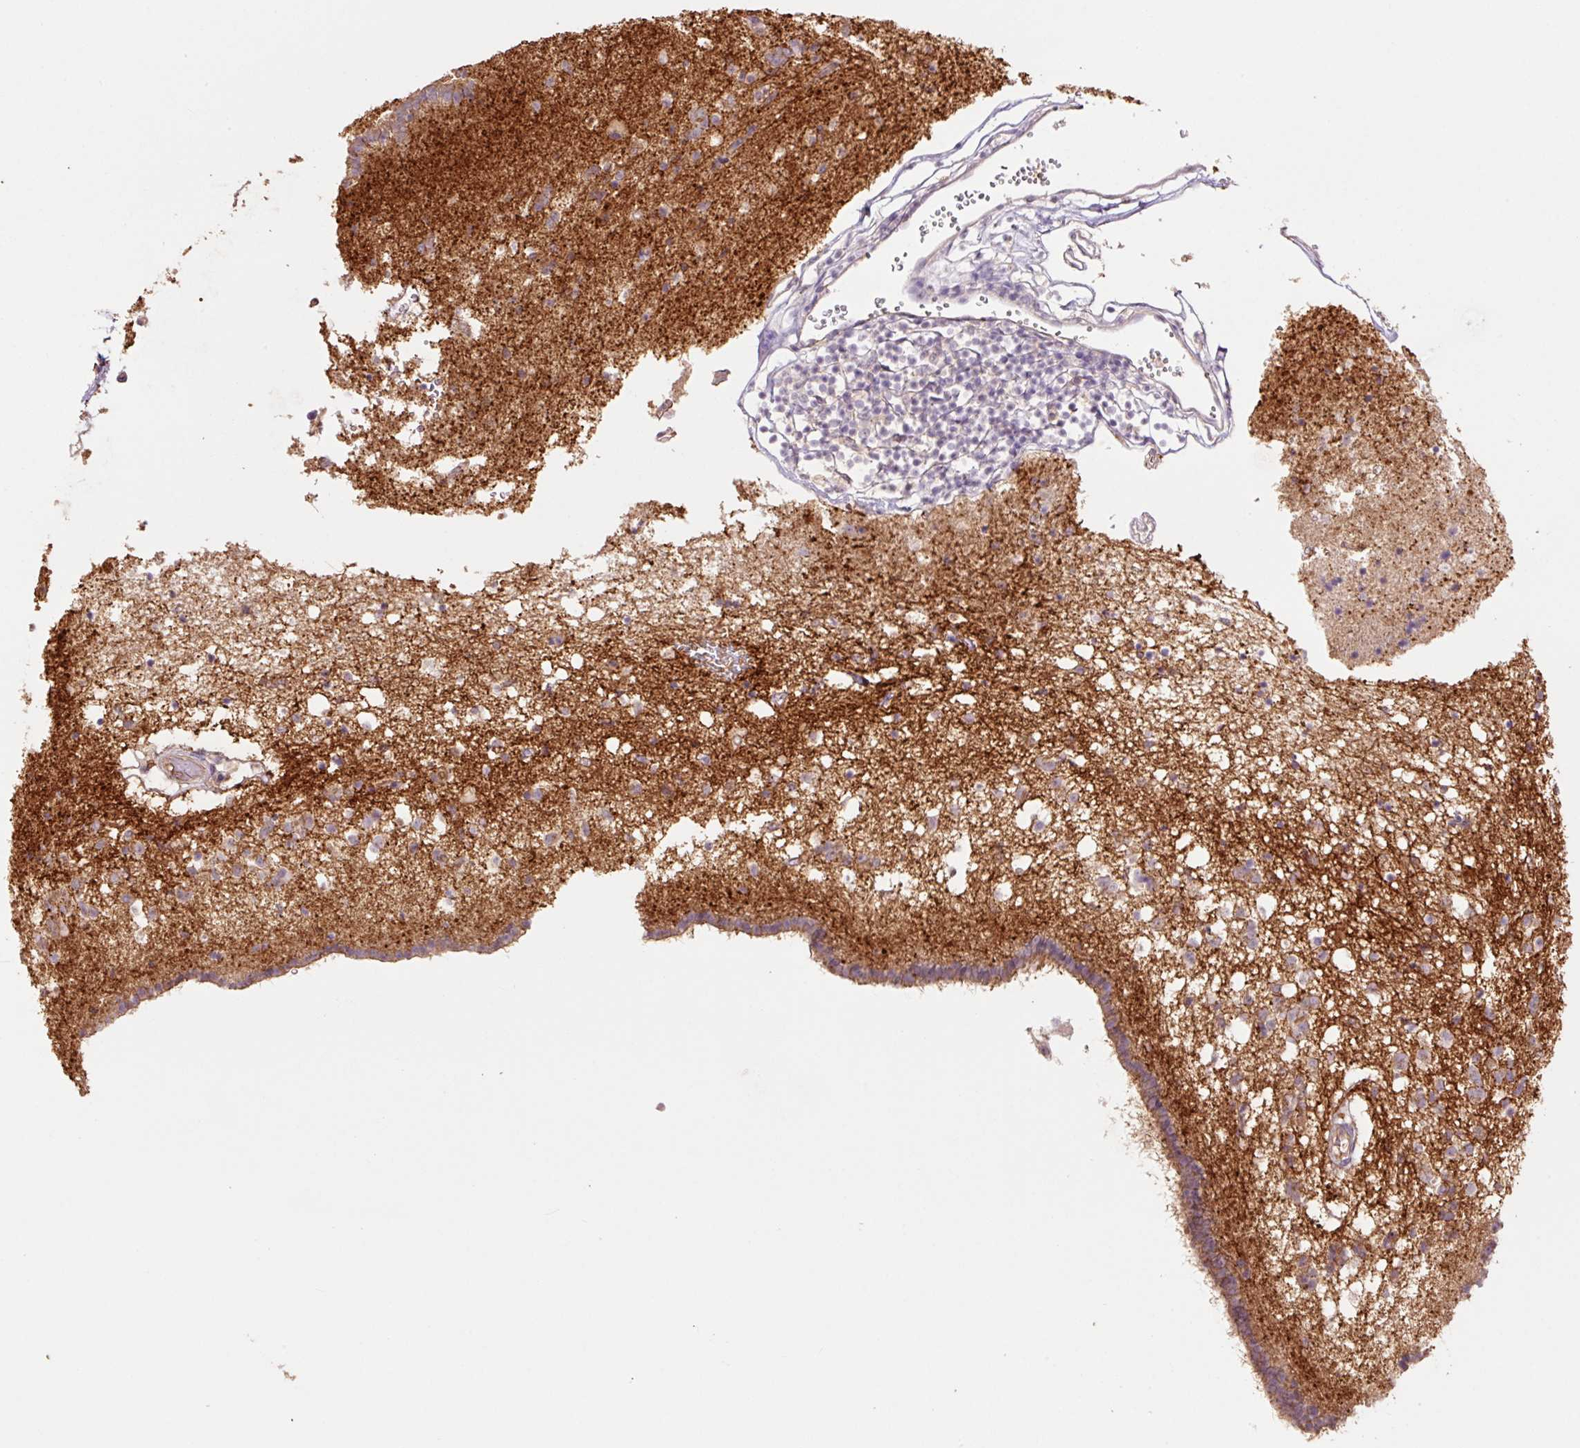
{"staining": {"intensity": "strong", "quantity": "<25%", "location": "cytoplasmic/membranous"}, "tissue": "caudate", "cell_type": "Glial cells", "image_type": "normal", "snomed": [{"axis": "morphology", "description": "Normal tissue, NOS"}, {"axis": "topography", "description": "Lateral ventricle wall"}], "caption": "Normal caudate shows strong cytoplasmic/membranous expression in approximately <25% of glial cells, visualized by immunohistochemistry.", "gene": "SLC1A4", "patient": {"sex": "male", "age": 58}}